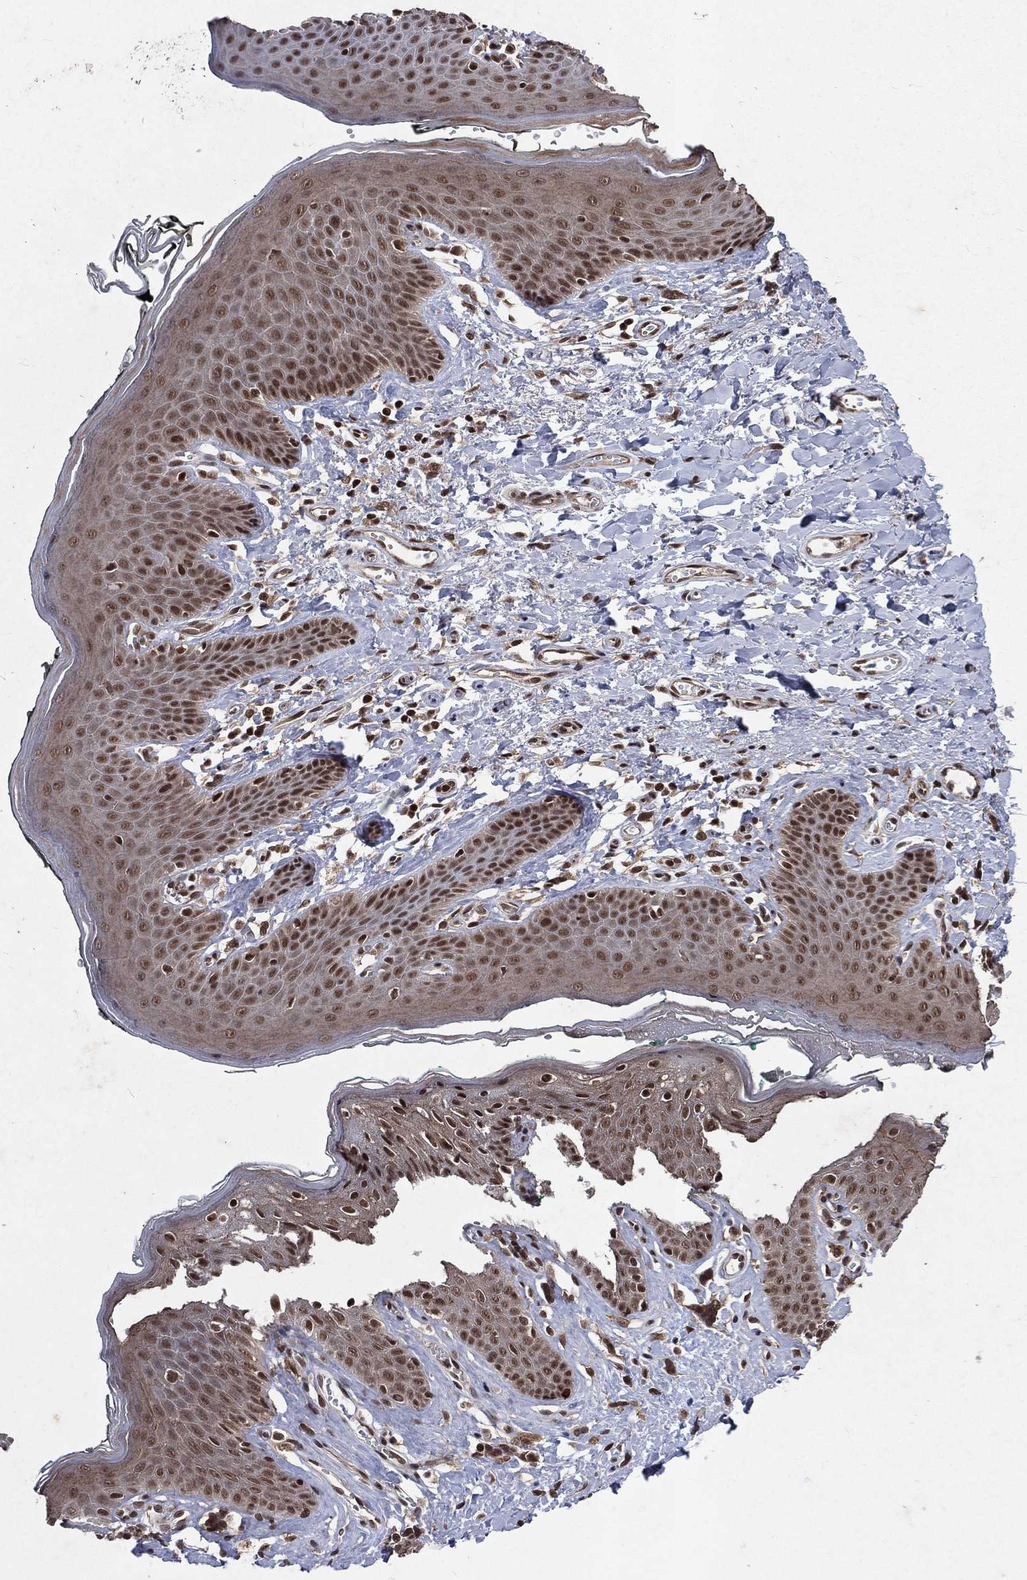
{"staining": {"intensity": "strong", "quantity": "25%-75%", "location": "cytoplasmic/membranous,nuclear"}, "tissue": "vagina", "cell_type": "Squamous epithelial cells", "image_type": "normal", "snomed": [{"axis": "morphology", "description": "Normal tissue, NOS"}, {"axis": "topography", "description": "Vagina"}], "caption": "Strong cytoplasmic/membranous,nuclear protein expression is present in approximately 25%-75% of squamous epithelial cells in vagina. (DAB = brown stain, brightfield microscopy at high magnification).", "gene": "DMAP1", "patient": {"sex": "female", "age": 66}}